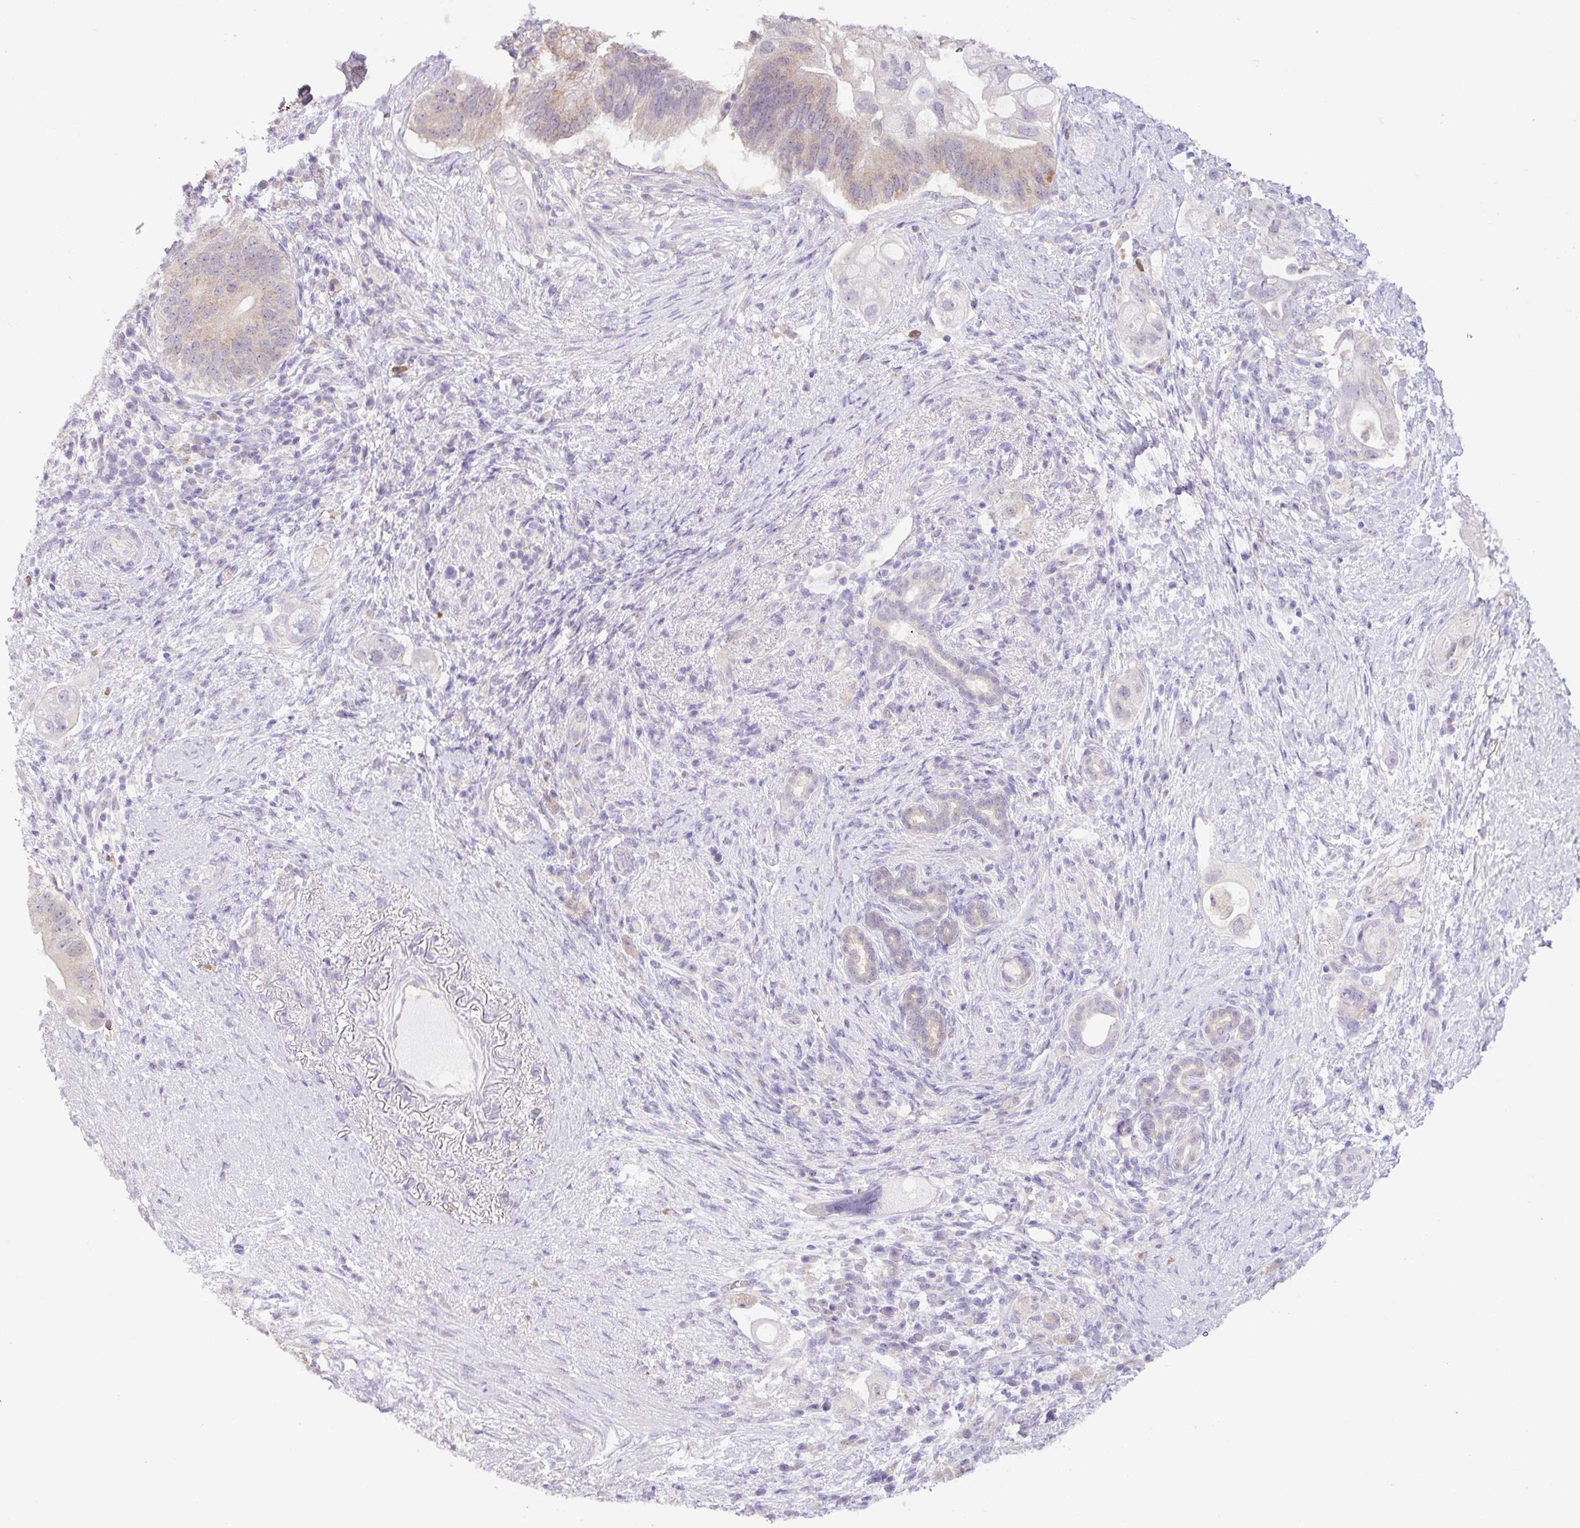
{"staining": {"intensity": "weak", "quantity": "25%-75%", "location": "cytoplasmic/membranous"}, "tissue": "pancreatic cancer", "cell_type": "Tumor cells", "image_type": "cancer", "snomed": [{"axis": "morphology", "description": "Adenocarcinoma, NOS"}, {"axis": "topography", "description": "Pancreas"}], "caption": "The photomicrograph demonstrates staining of adenocarcinoma (pancreatic), revealing weak cytoplasmic/membranous protein expression (brown color) within tumor cells.", "gene": "TONSL", "patient": {"sex": "female", "age": 72}}